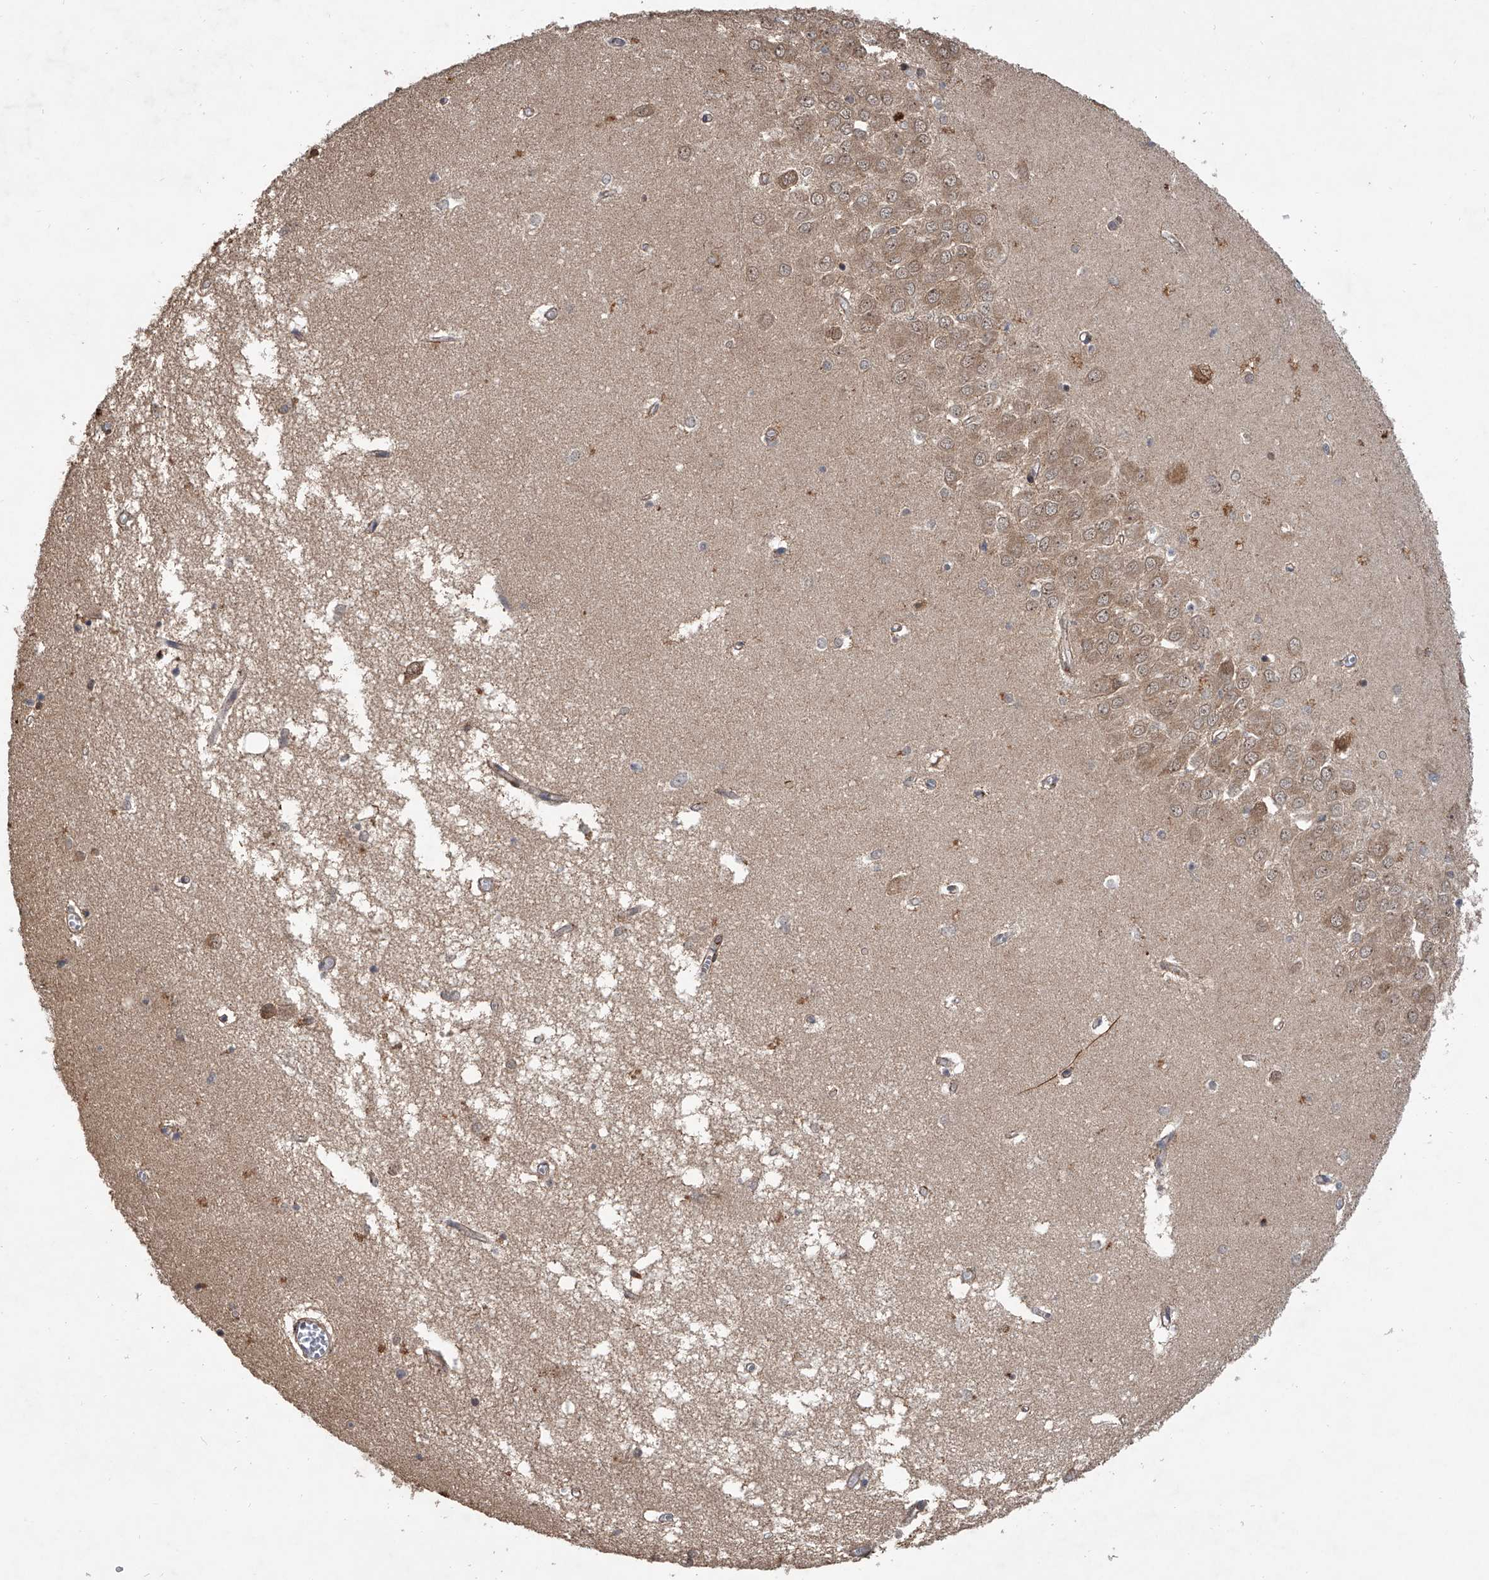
{"staining": {"intensity": "weak", "quantity": "25%-75%", "location": "cytoplasmic/membranous"}, "tissue": "hippocampus", "cell_type": "Glial cells", "image_type": "normal", "snomed": [{"axis": "morphology", "description": "Normal tissue, NOS"}, {"axis": "topography", "description": "Hippocampus"}], "caption": "Immunohistochemical staining of normal human hippocampus shows weak cytoplasmic/membranous protein staining in about 25%-75% of glial cells. (IHC, brightfield microscopy, high magnification).", "gene": "GEMIN8", "patient": {"sex": "male", "age": 70}}